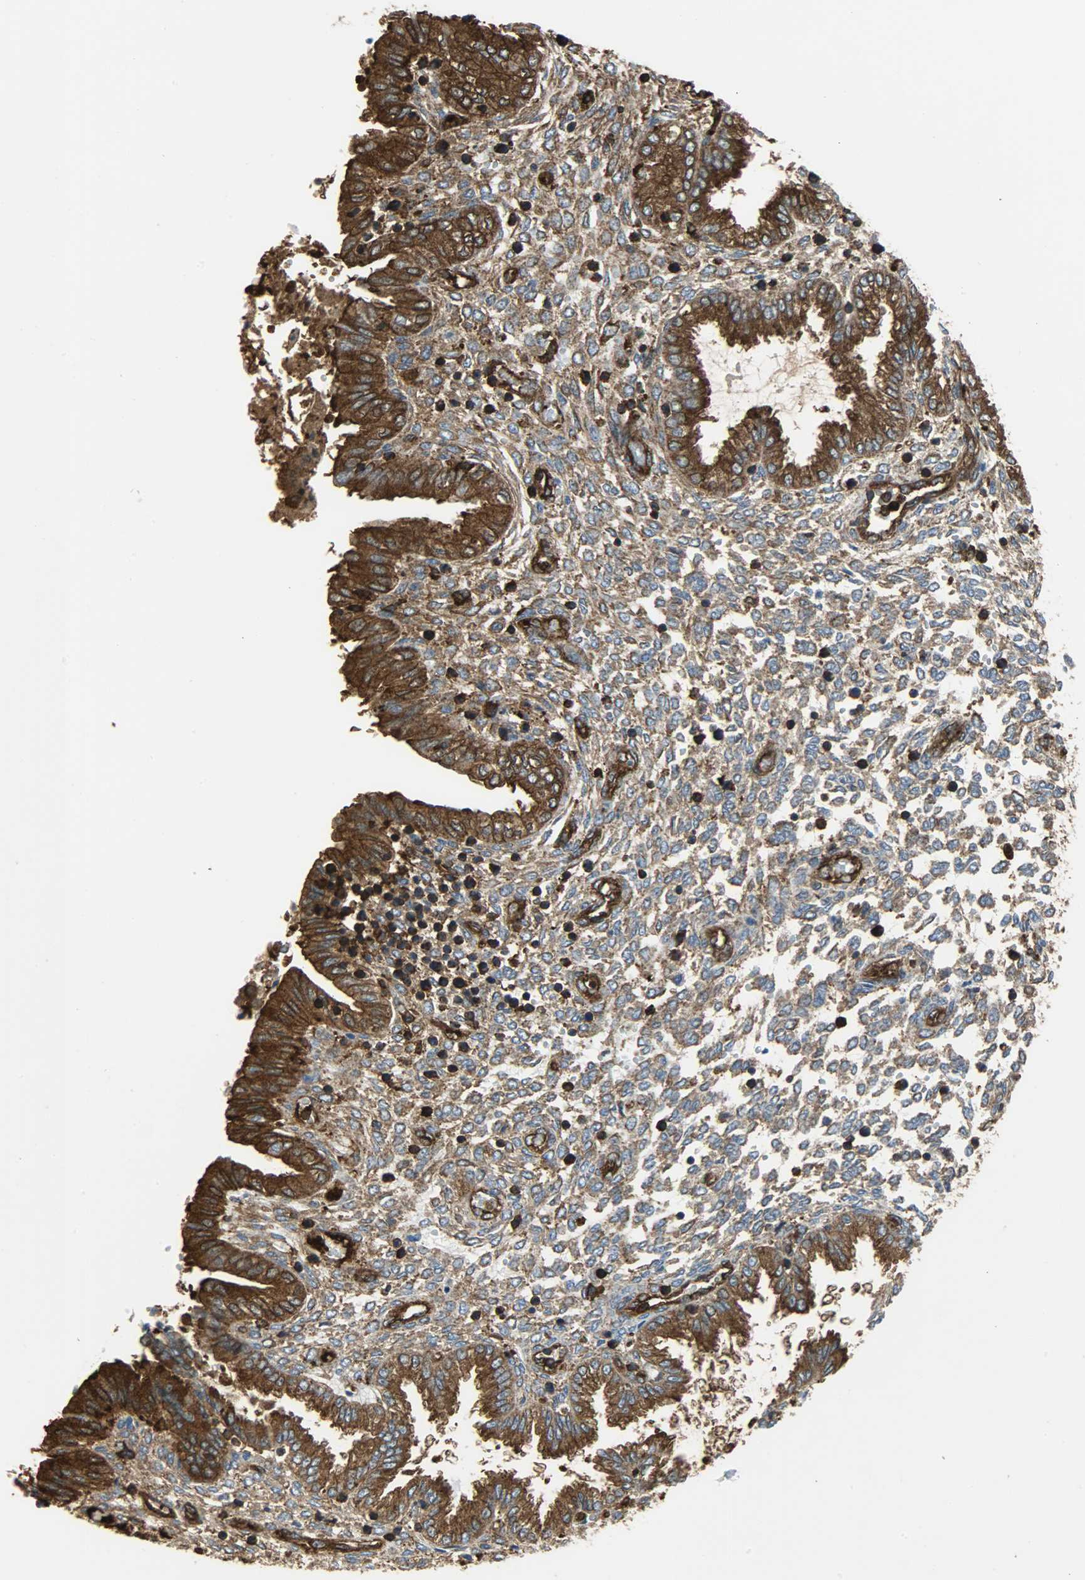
{"staining": {"intensity": "moderate", "quantity": "25%-75%", "location": "cytoplasmic/membranous"}, "tissue": "endometrium", "cell_type": "Cells in endometrial stroma", "image_type": "normal", "snomed": [{"axis": "morphology", "description": "Normal tissue, NOS"}, {"axis": "topography", "description": "Endometrium"}], "caption": "A brown stain labels moderate cytoplasmic/membranous expression of a protein in cells in endometrial stroma of benign endometrium. The staining is performed using DAB (3,3'-diaminobenzidine) brown chromogen to label protein expression. The nuclei are counter-stained blue using hematoxylin.", "gene": "VASP", "patient": {"sex": "female", "age": 33}}